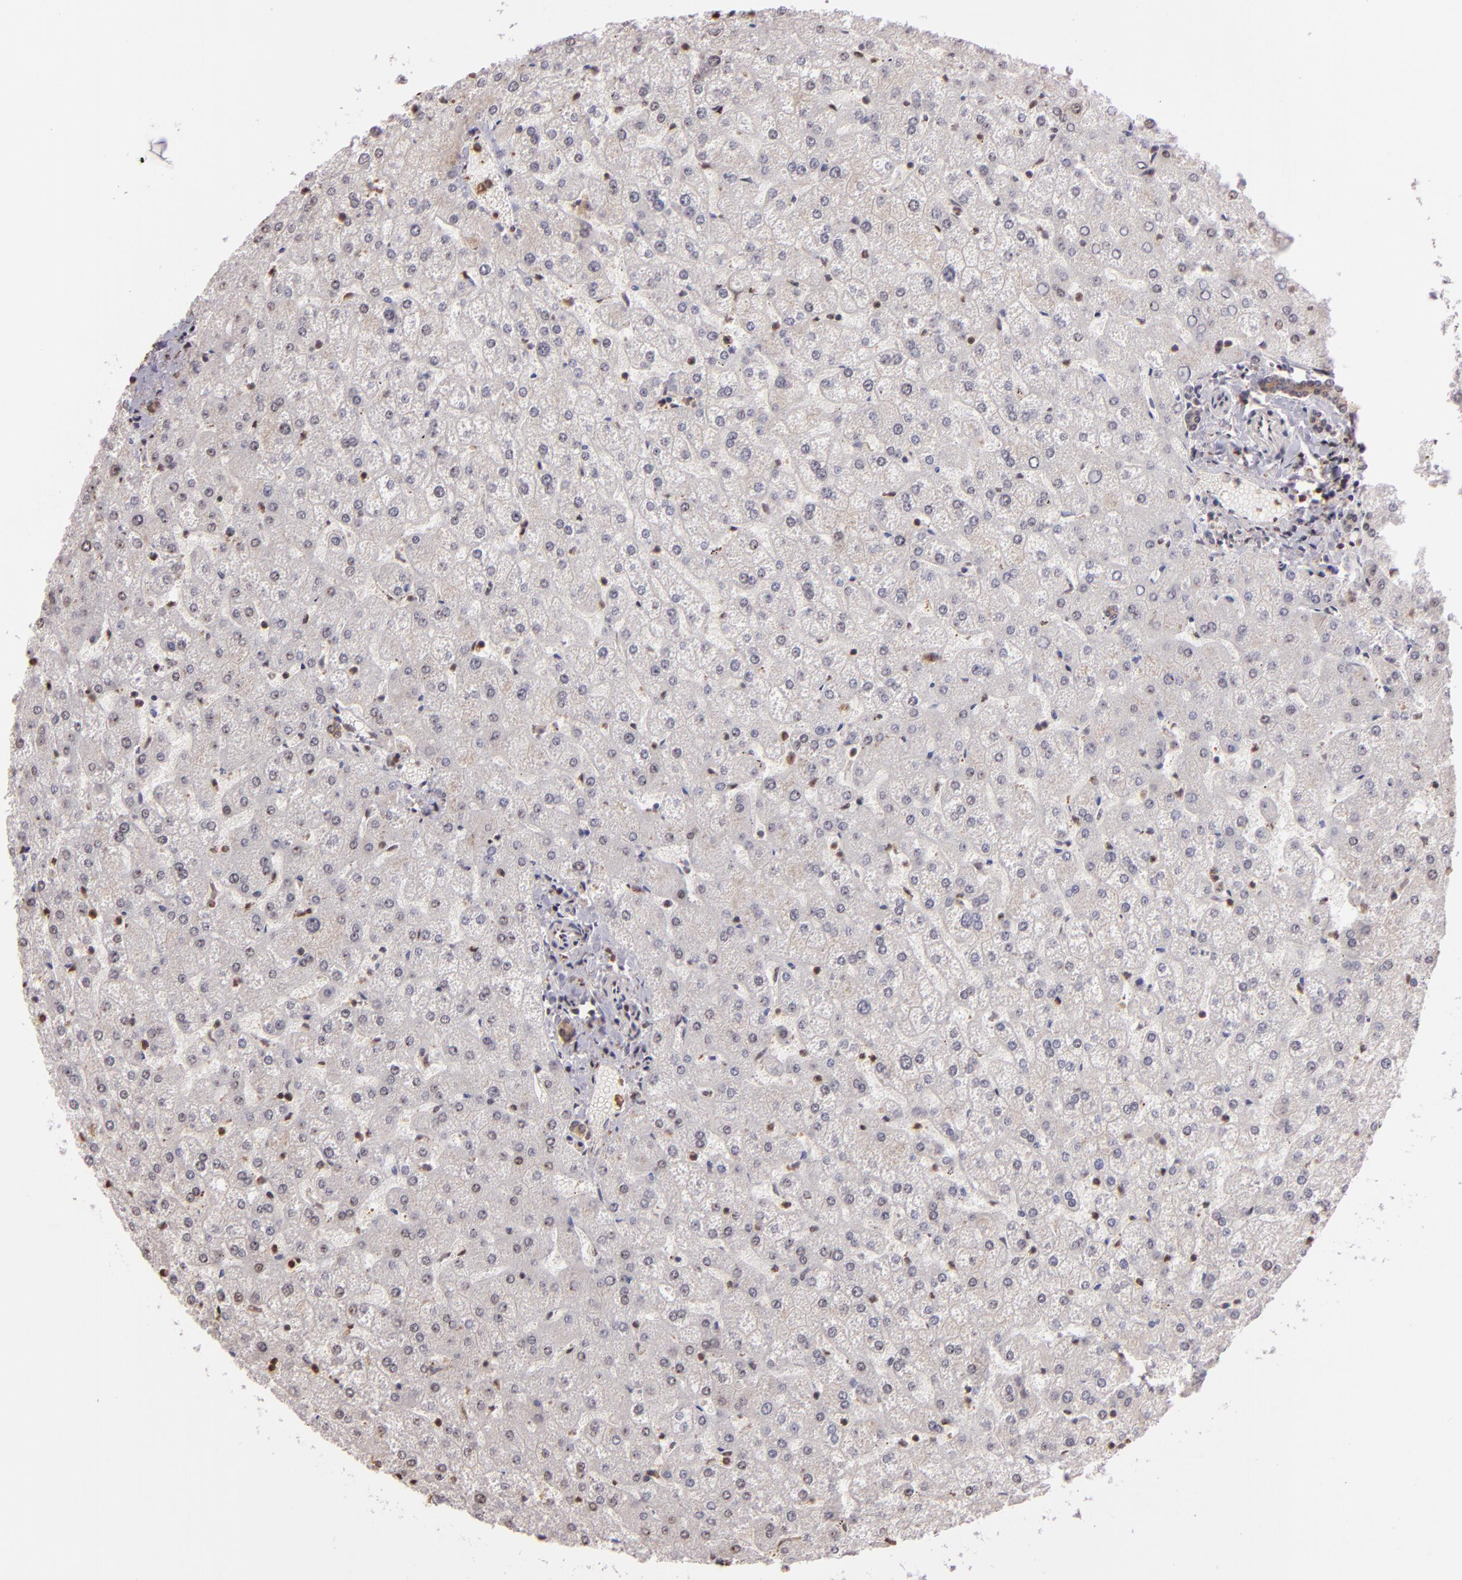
{"staining": {"intensity": "weak", "quantity": ">75%", "location": "cytoplasmic/membranous"}, "tissue": "liver", "cell_type": "Cholangiocytes", "image_type": "normal", "snomed": [{"axis": "morphology", "description": "Normal tissue, NOS"}, {"axis": "topography", "description": "Liver"}], "caption": "Normal liver displays weak cytoplasmic/membranous staining in about >75% of cholangiocytes.", "gene": "ARPC2", "patient": {"sex": "female", "age": 32}}